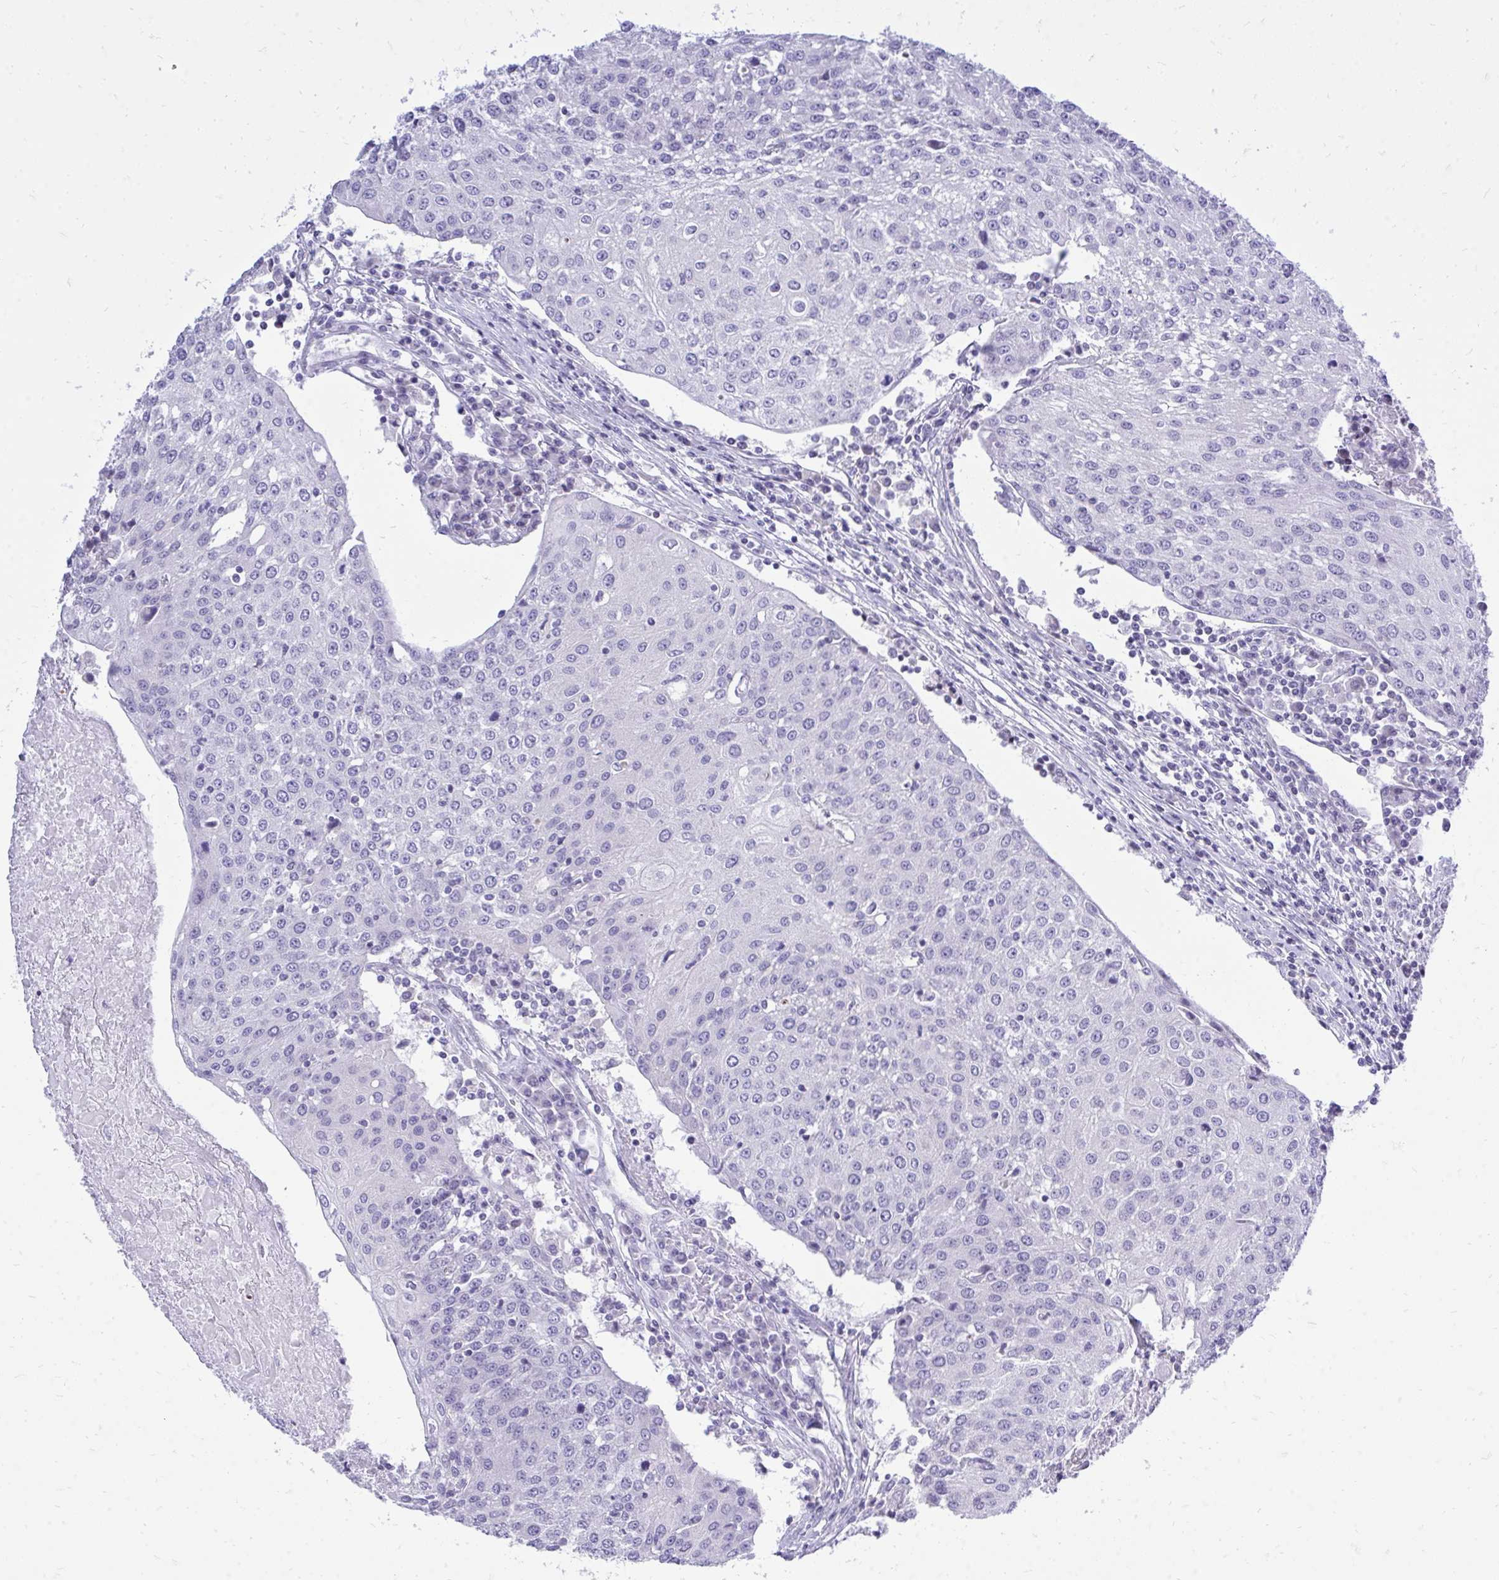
{"staining": {"intensity": "negative", "quantity": "none", "location": "none"}, "tissue": "urothelial cancer", "cell_type": "Tumor cells", "image_type": "cancer", "snomed": [{"axis": "morphology", "description": "Urothelial carcinoma, High grade"}, {"axis": "topography", "description": "Urinary bladder"}], "caption": "High power microscopy micrograph of an immunohistochemistry (IHC) histopathology image of urothelial cancer, revealing no significant positivity in tumor cells.", "gene": "GABRA1", "patient": {"sex": "female", "age": 85}}